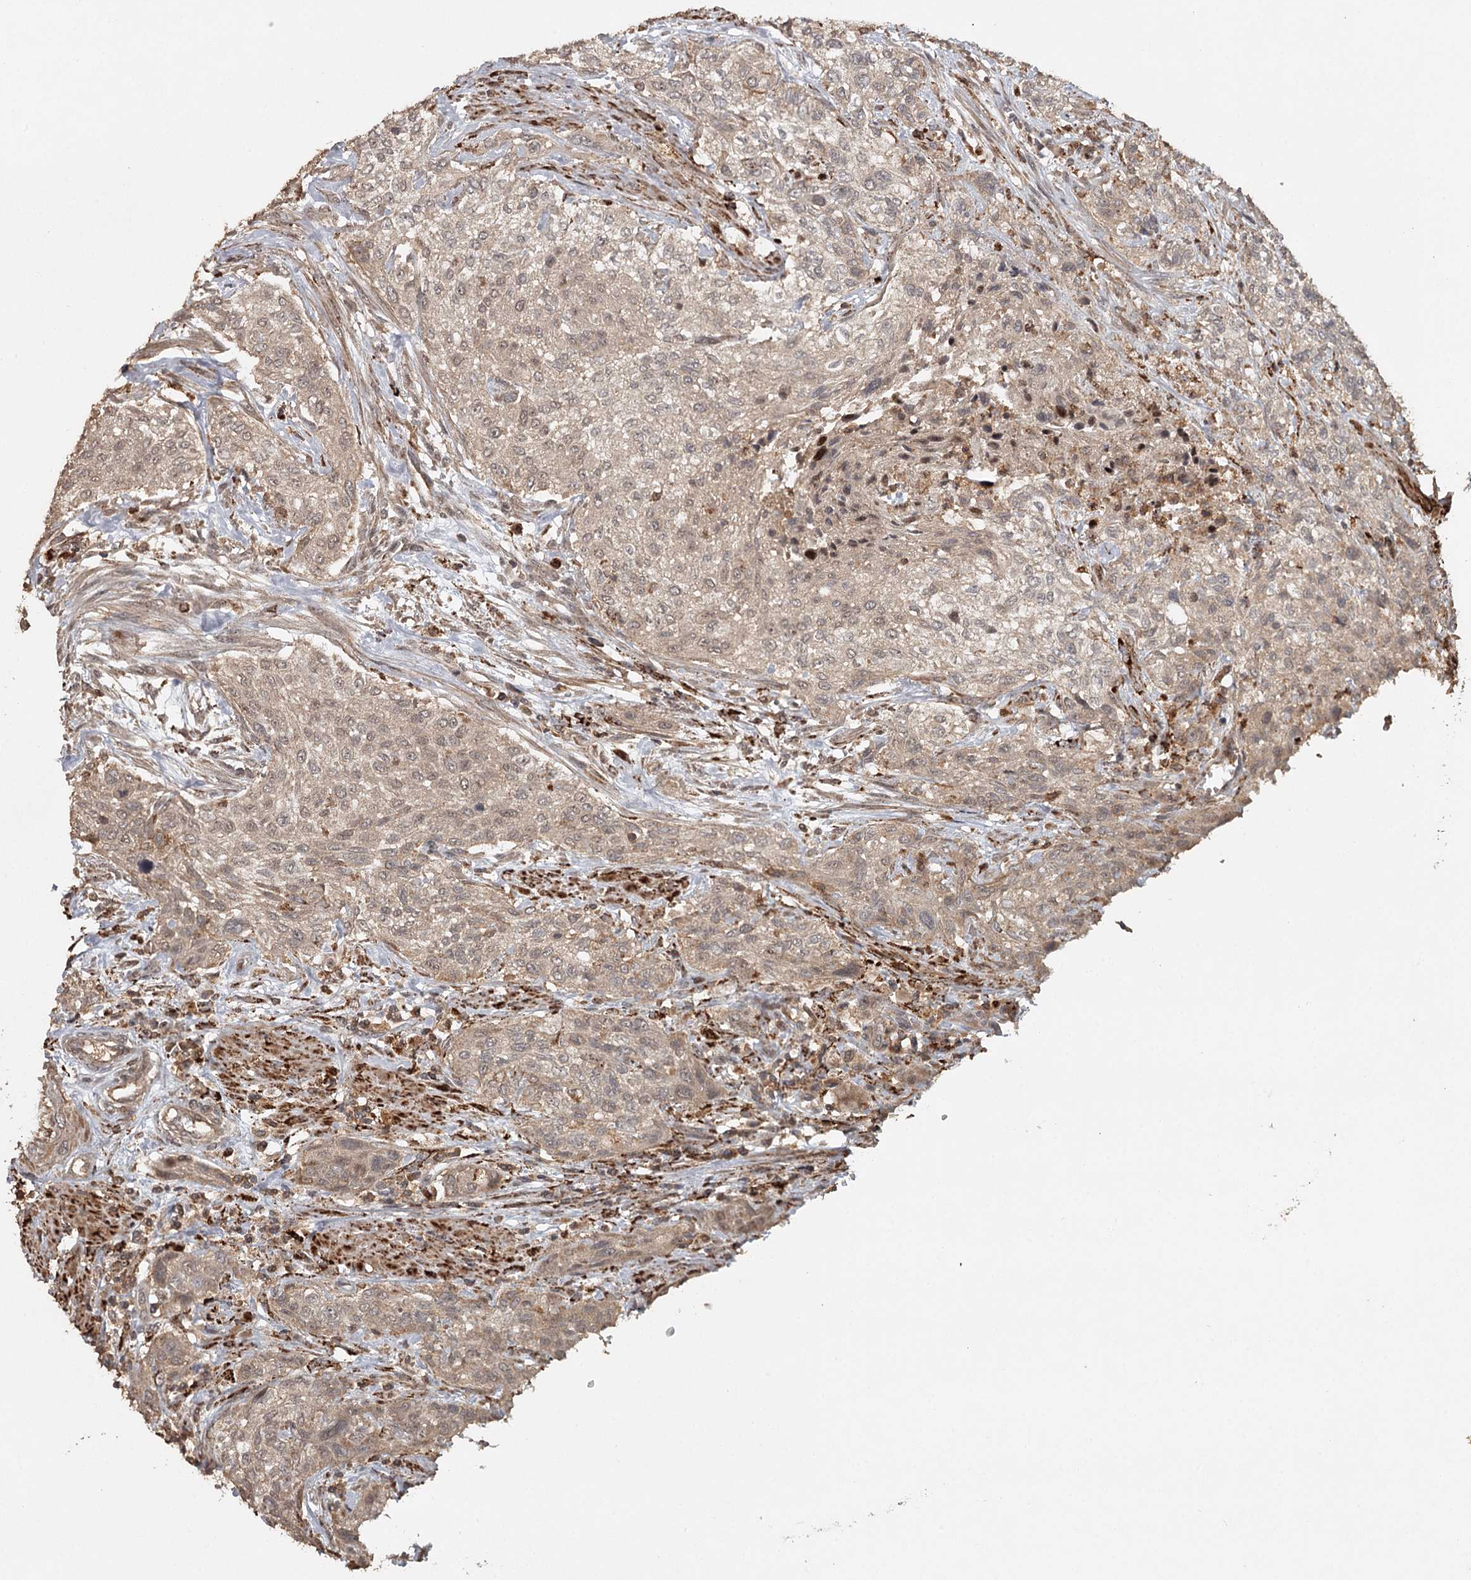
{"staining": {"intensity": "moderate", "quantity": "25%-75%", "location": "cytoplasmic/membranous"}, "tissue": "urothelial cancer", "cell_type": "Tumor cells", "image_type": "cancer", "snomed": [{"axis": "morphology", "description": "Normal tissue, NOS"}, {"axis": "morphology", "description": "Urothelial carcinoma, NOS"}, {"axis": "topography", "description": "Urinary bladder"}, {"axis": "topography", "description": "Peripheral nerve tissue"}], "caption": "The histopathology image reveals a brown stain indicating the presence of a protein in the cytoplasmic/membranous of tumor cells in transitional cell carcinoma.", "gene": "FAXC", "patient": {"sex": "male", "age": 35}}